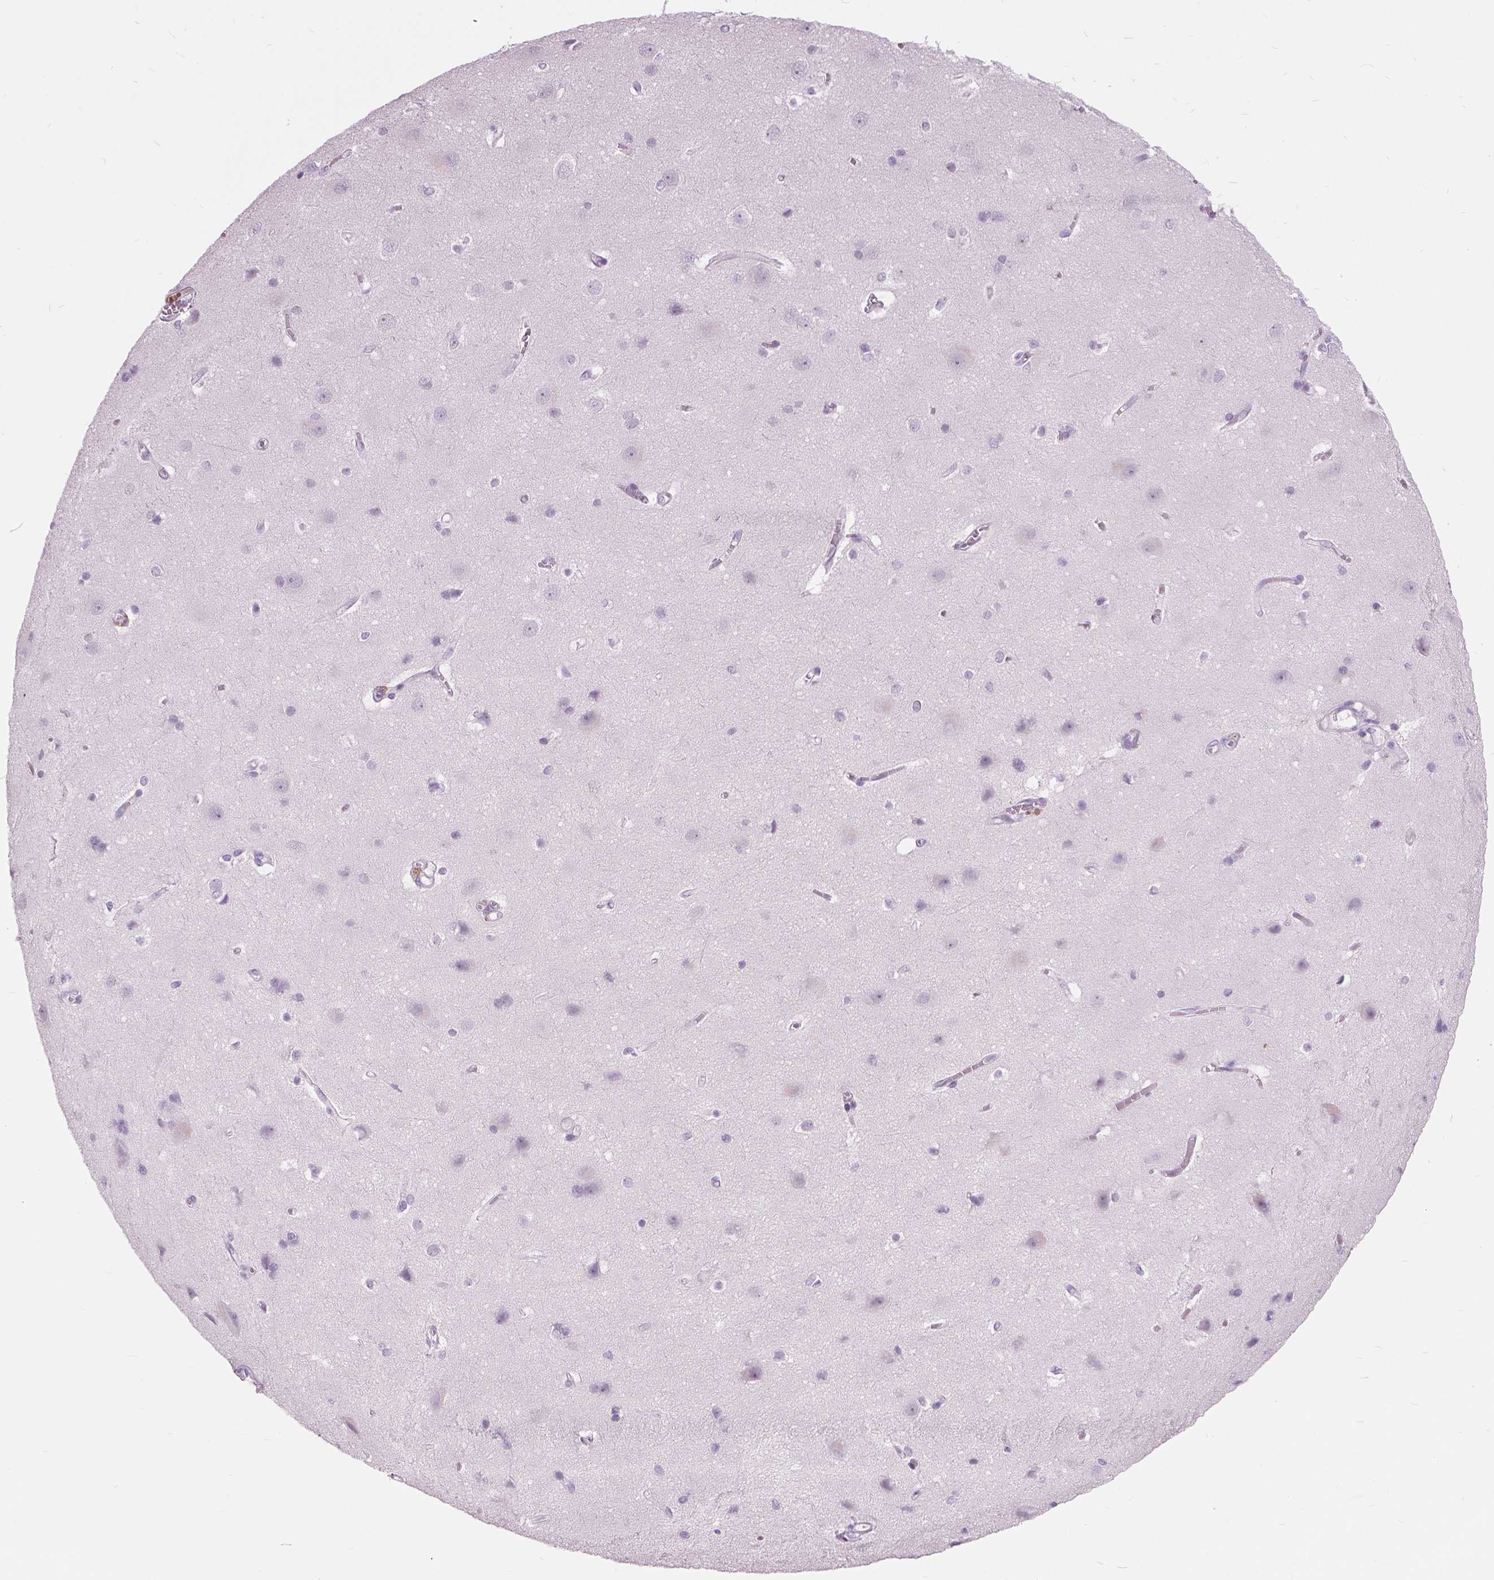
{"staining": {"intensity": "negative", "quantity": "none", "location": "none"}, "tissue": "cerebral cortex", "cell_type": "Endothelial cells", "image_type": "normal", "snomed": [{"axis": "morphology", "description": "Normal tissue, NOS"}, {"axis": "topography", "description": "Cerebral cortex"}], "caption": "Immunohistochemical staining of normal cerebral cortex demonstrates no significant staining in endothelial cells. (DAB (3,3'-diaminobenzidine) immunohistochemistry (IHC), high magnification).", "gene": "SFTPD", "patient": {"sex": "male", "age": 37}}